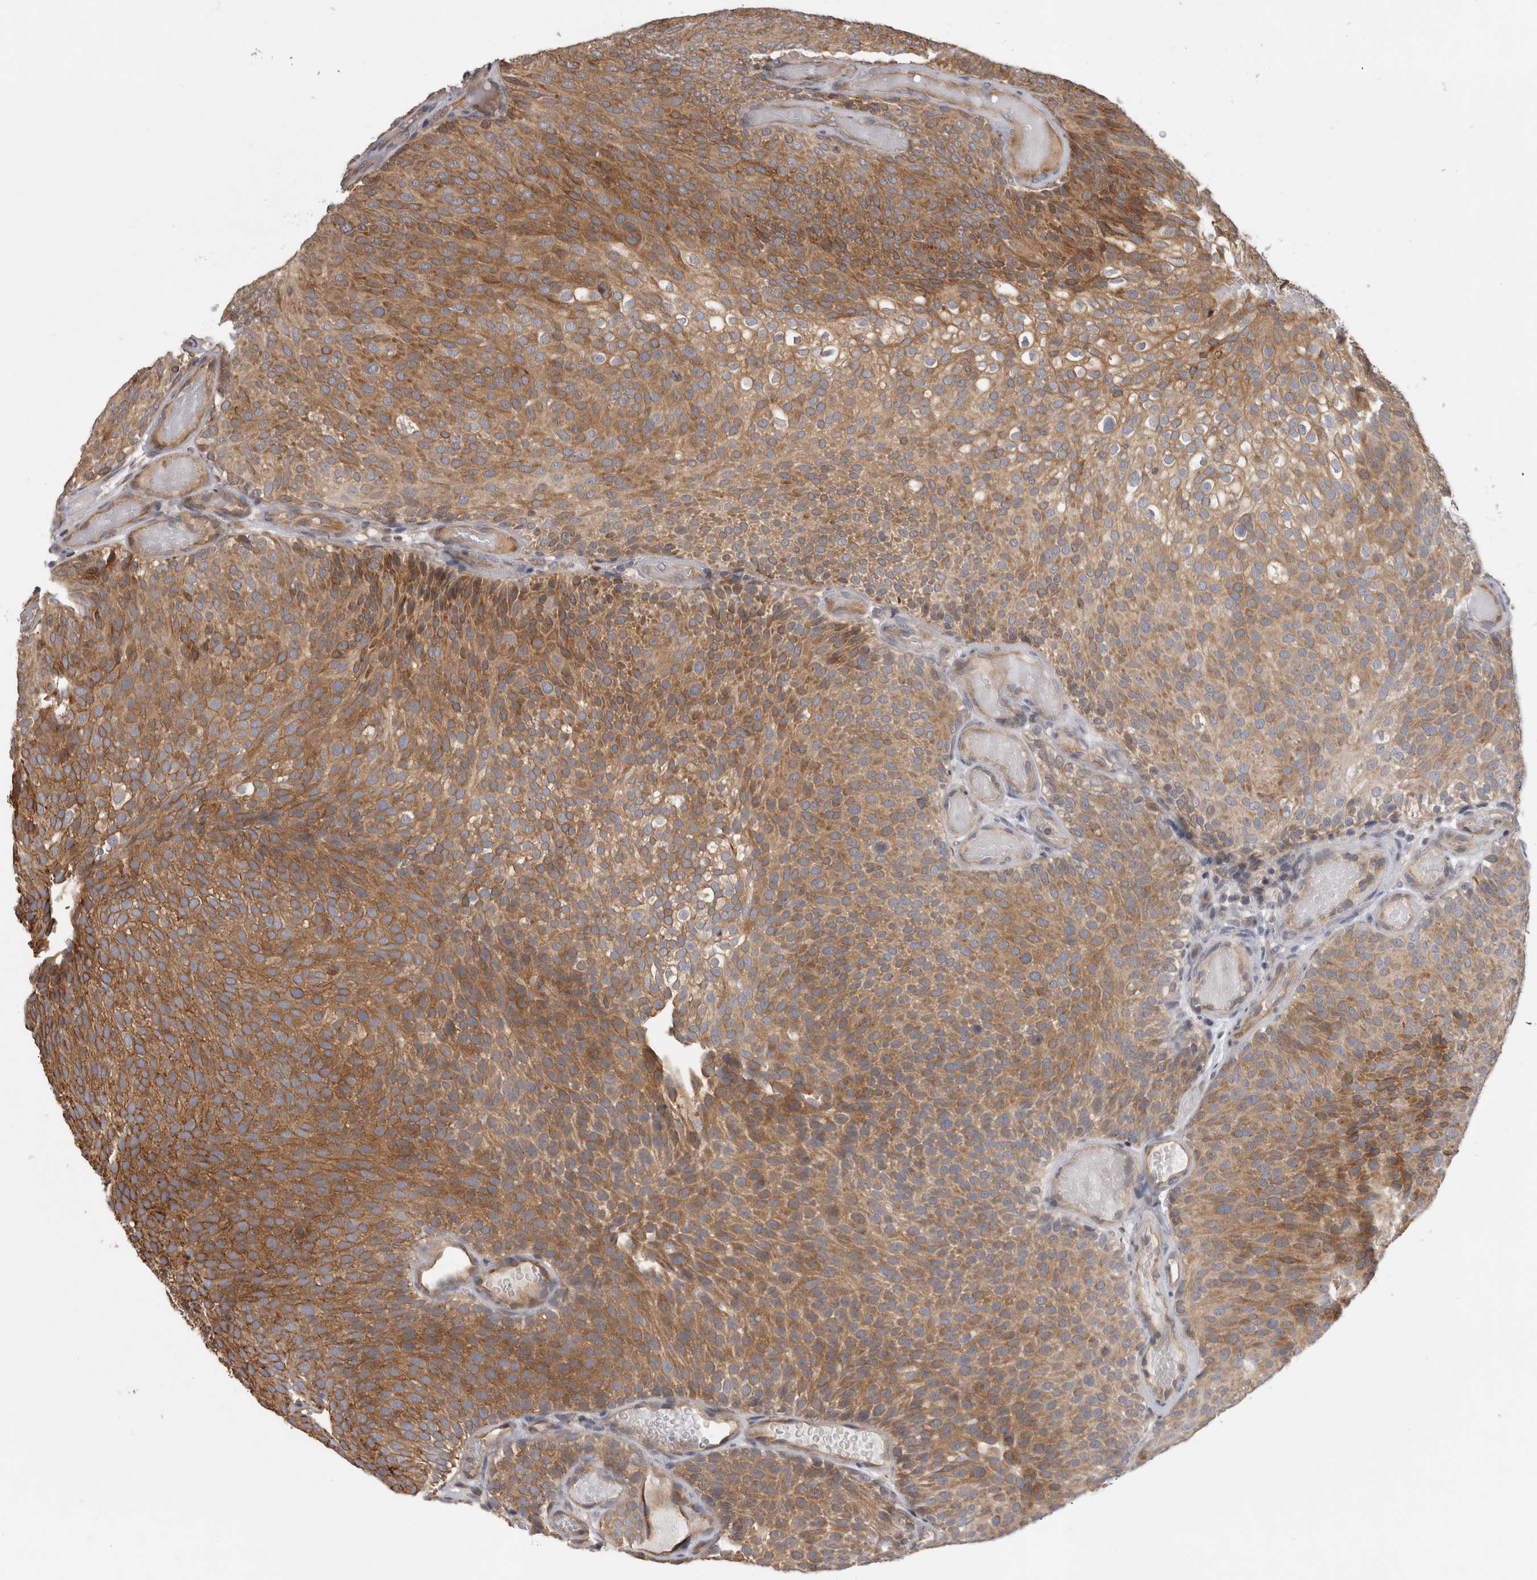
{"staining": {"intensity": "moderate", "quantity": ">75%", "location": "cytoplasmic/membranous"}, "tissue": "urothelial cancer", "cell_type": "Tumor cells", "image_type": "cancer", "snomed": [{"axis": "morphology", "description": "Urothelial carcinoma, Low grade"}, {"axis": "topography", "description": "Urinary bladder"}], "caption": "Urothelial cancer stained for a protein (brown) shows moderate cytoplasmic/membranous positive staining in approximately >75% of tumor cells.", "gene": "PARP6", "patient": {"sex": "male", "age": 78}}